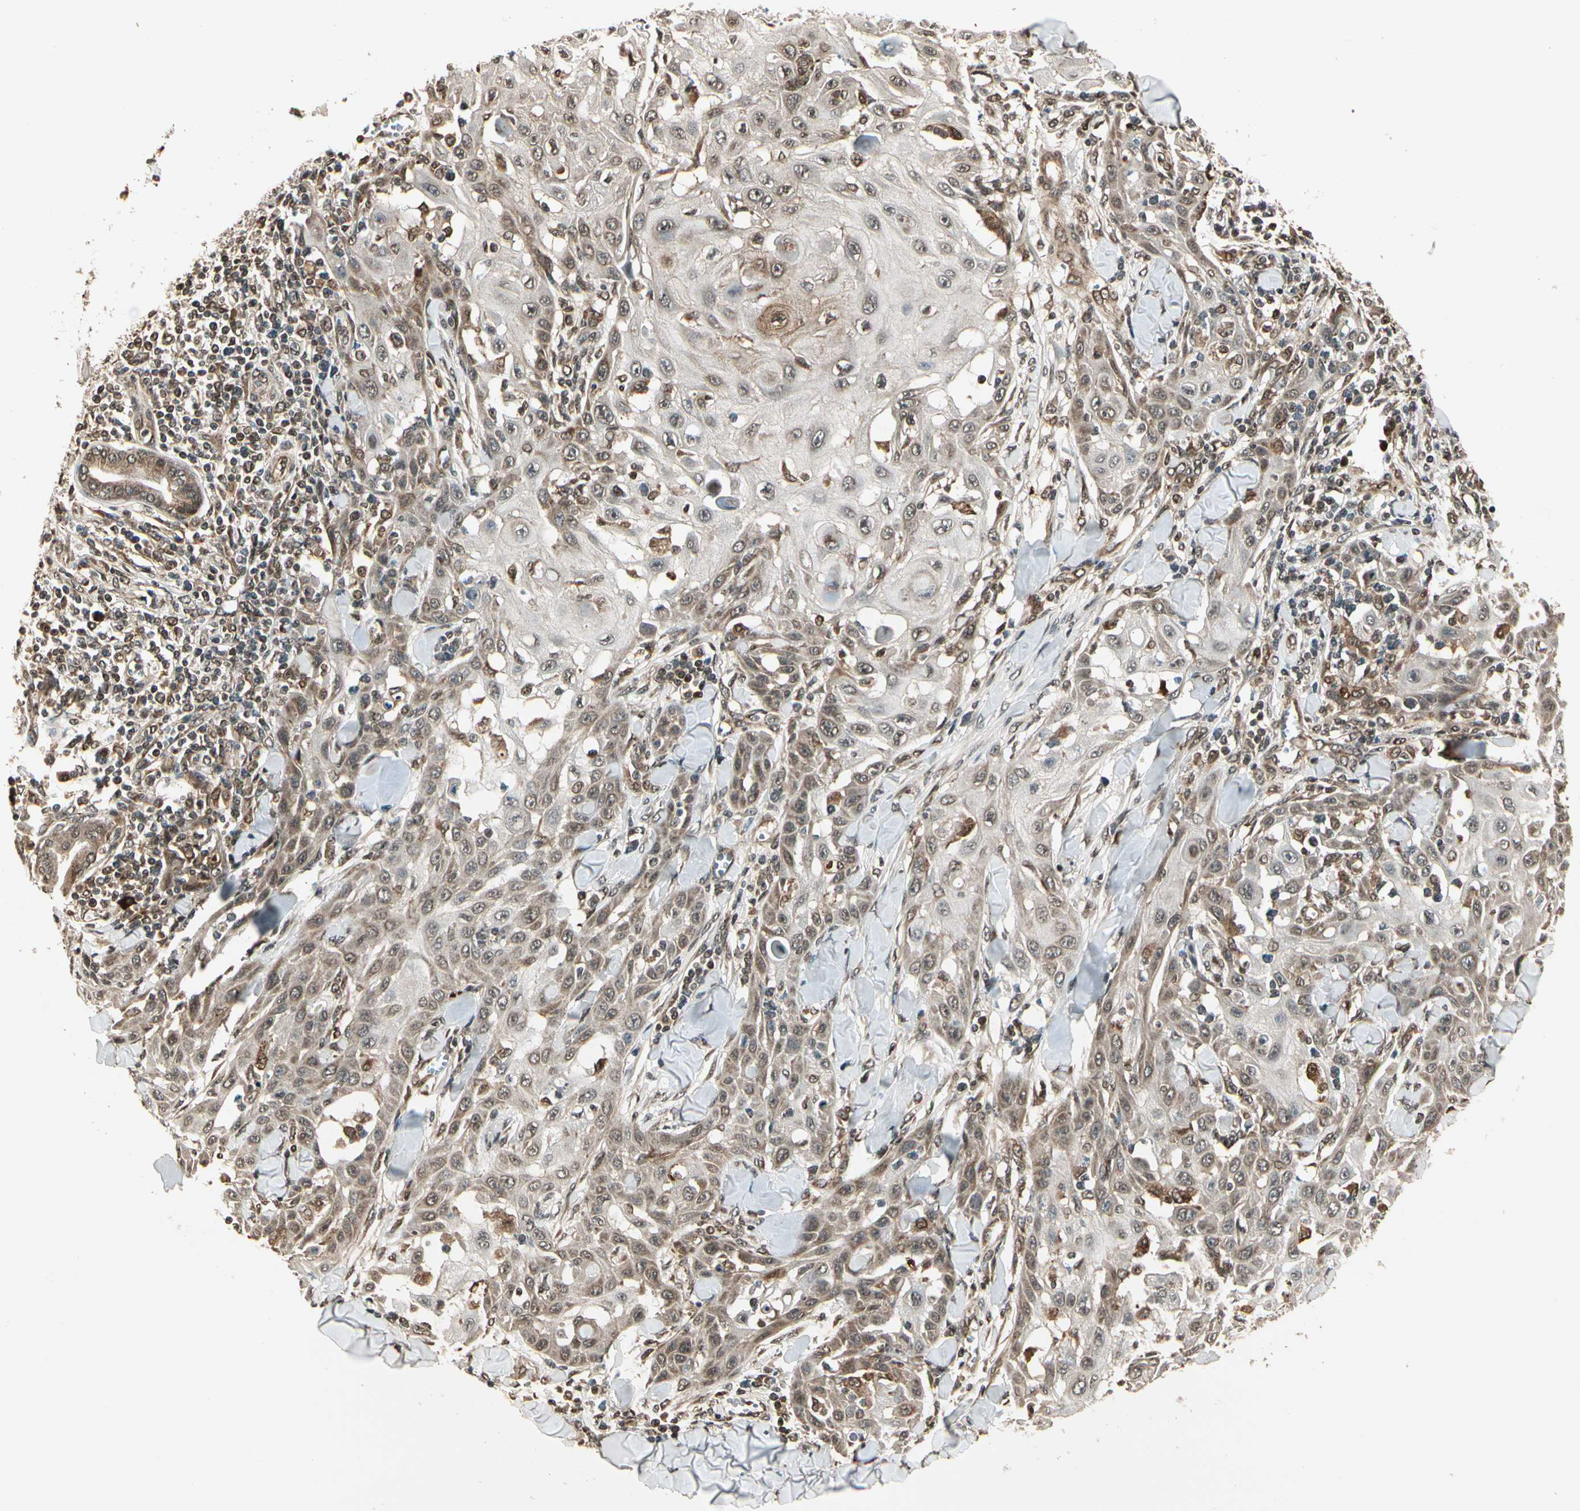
{"staining": {"intensity": "weak", "quantity": "25%-75%", "location": "cytoplasmic/membranous"}, "tissue": "skin cancer", "cell_type": "Tumor cells", "image_type": "cancer", "snomed": [{"axis": "morphology", "description": "Squamous cell carcinoma, NOS"}, {"axis": "topography", "description": "Skin"}], "caption": "Protein expression analysis of skin cancer (squamous cell carcinoma) exhibits weak cytoplasmic/membranous expression in about 25%-75% of tumor cells.", "gene": "GLUL", "patient": {"sex": "male", "age": 24}}